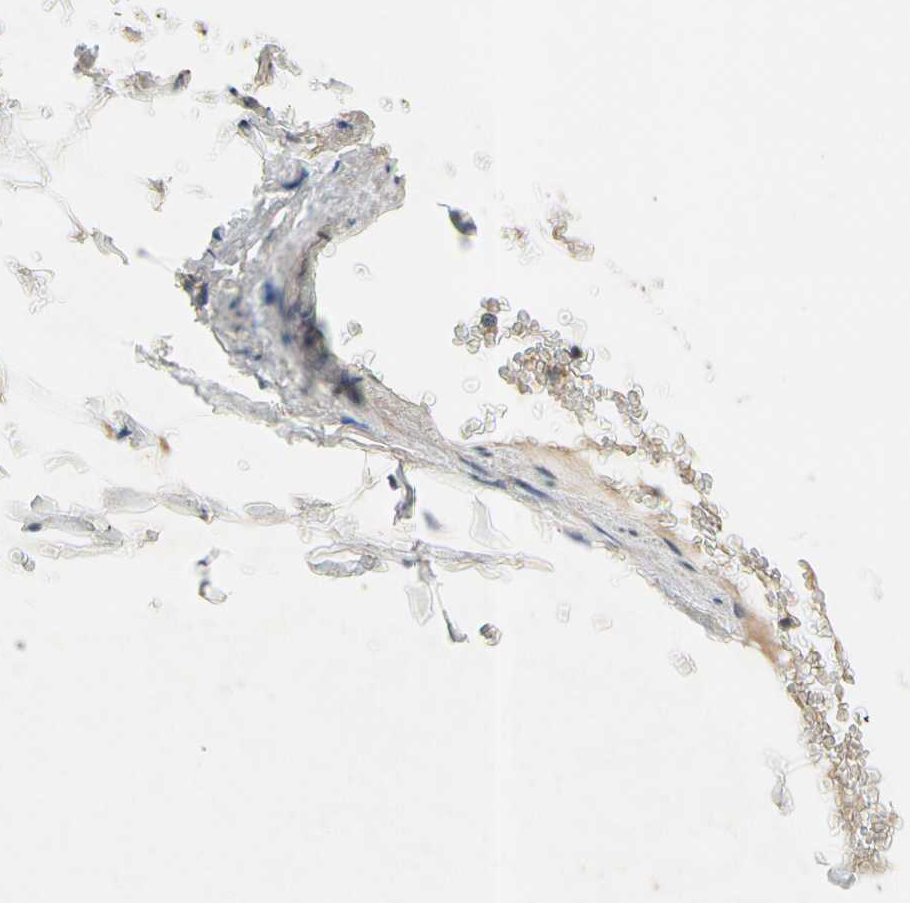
{"staining": {"intensity": "negative", "quantity": "none", "location": "none"}, "tissue": "adipose tissue", "cell_type": "Adipocytes", "image_type": "normal", "snomed": [{"axis": "morphology", "description": "Normal tissue, NOS"}, {"axis": "topography", "description": "Cartilage tissue"}, {"axis": "topography", "description": "Bronchus"}], "caption": "Adipose tissue stained for a protein using immunohistochemistry (IHC) exhibits no expression adipocytes.", "gene": "ZKSCAN3", "patient": {"sex": "female", "age": 73}}